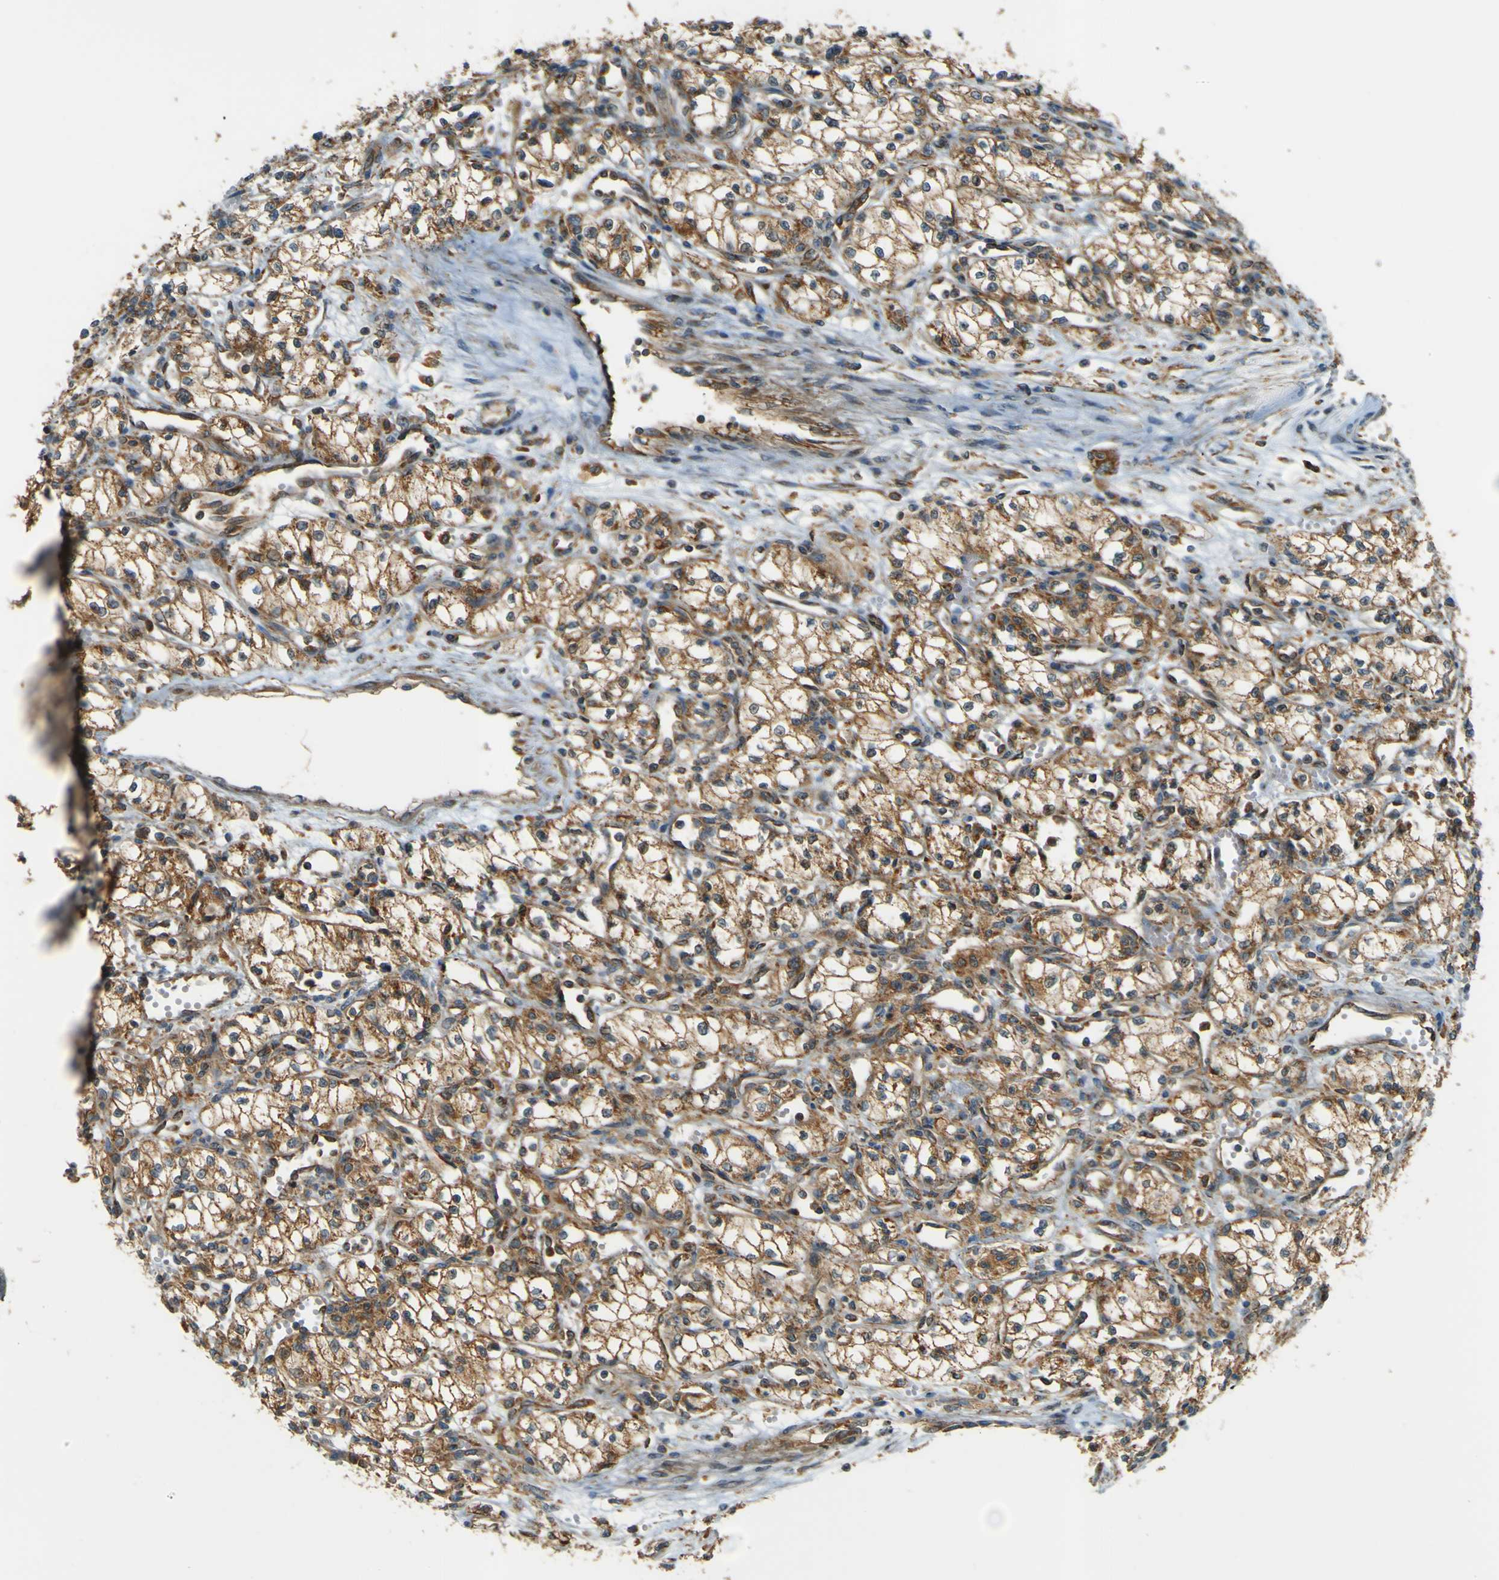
{"staining": {"intensity": "moderate", "quantity": ">75%", "location": "cytoplasmic/membranous"}, "tissue": "renal cancer", "cell_type": "Tumor cells", "image_type": "cancer", "snomed": [{"axis": "morphology", "description": "Normal tissue, NOS"}, {"axis": "morphology", "description": "Adenocarcinoma, NOS"}, {"axis": "topography", "description": "Kidney"}], "caption": "Tumor cells reveal medium levels of moderate cytoplasmic/membranous positivity in about >75% of cells in human renal cancer (adenocarcinoma).", "gene": "DNAJC5", "patient": {"sex": "male", "age": 59}}